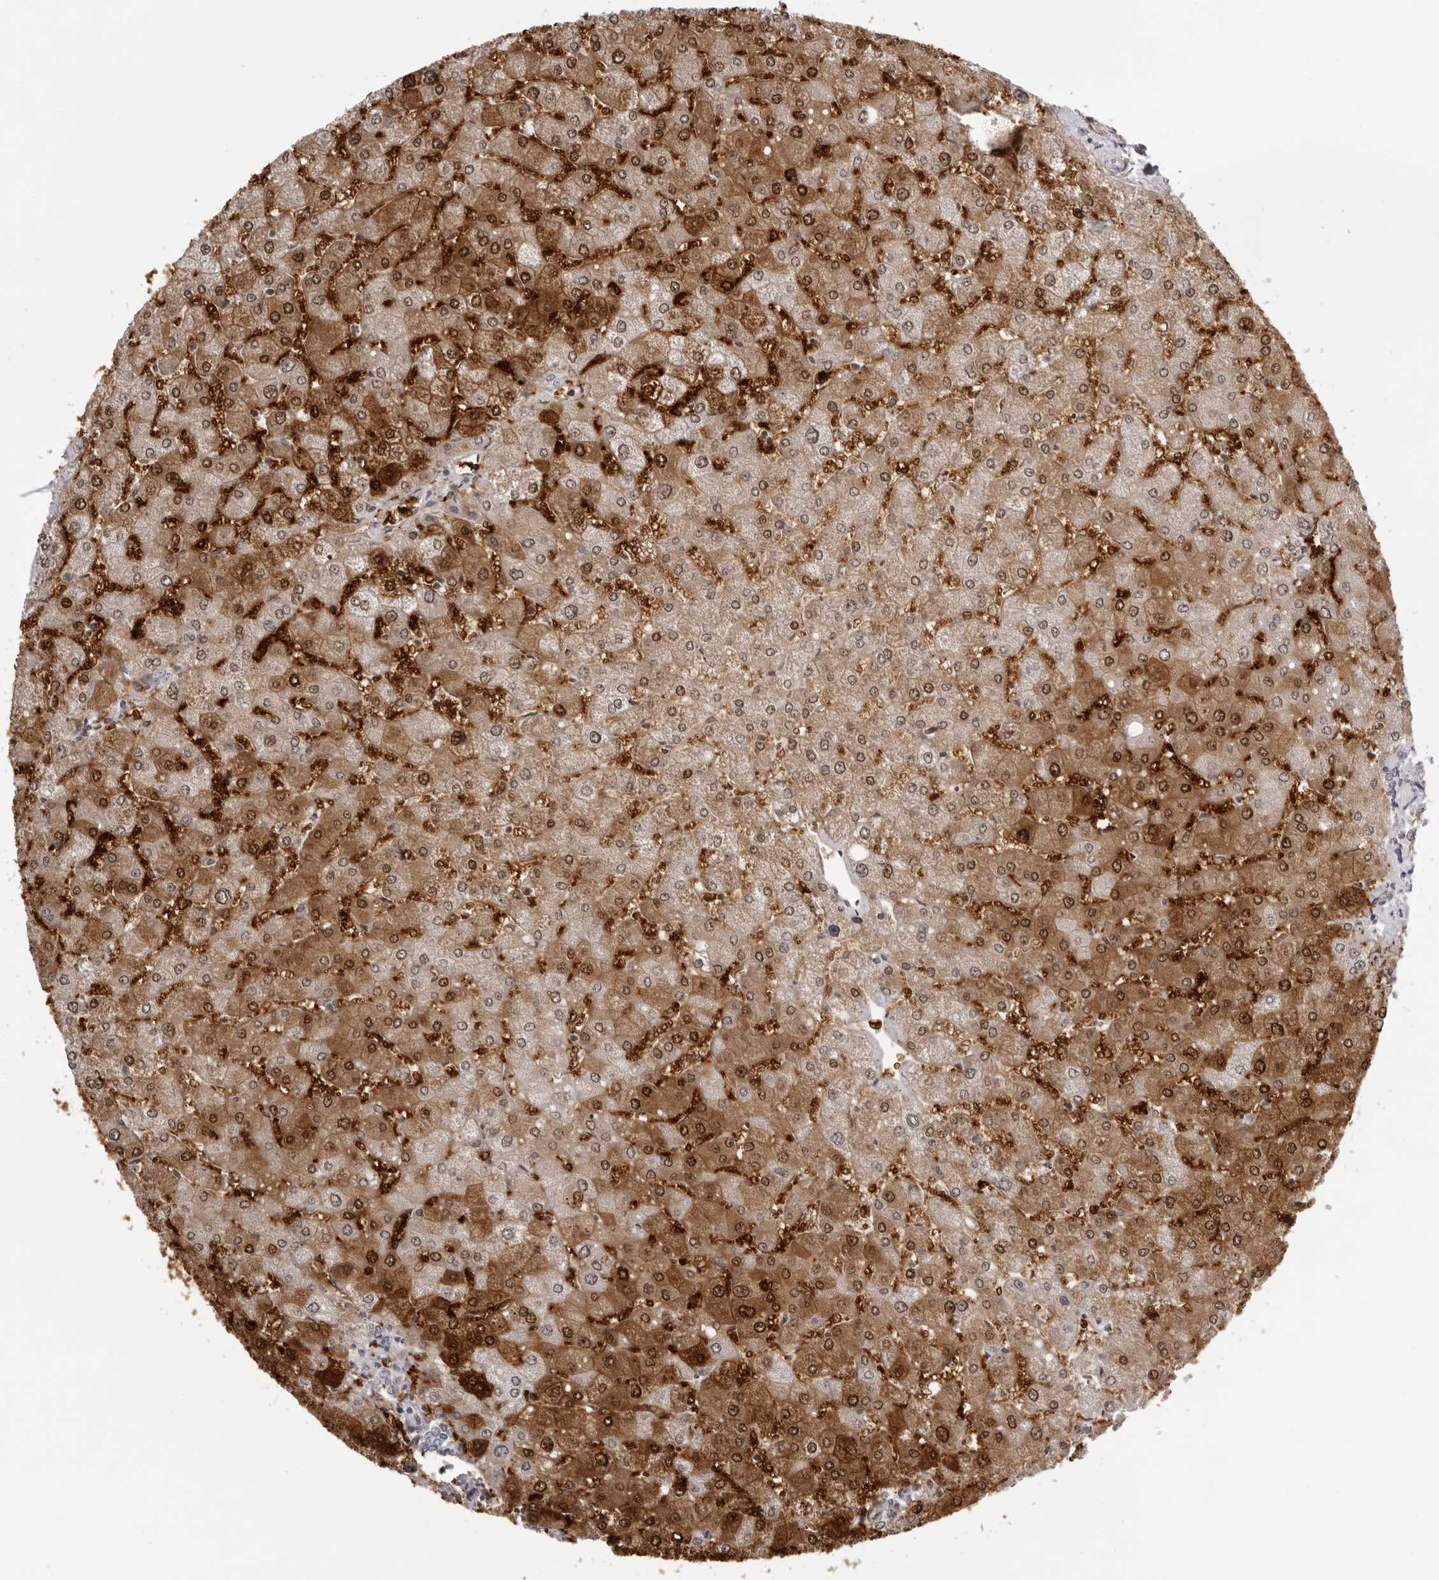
{"staining": {"intensity": "negative", "quantity": "none", "location": "none"}, "tissue": "liver", "cell_type": "Cholangiocytes", "image_type": "normal", "snomed": [{"axis": "morphology", "description": "Normal tissue, NOS"}, {"axis": "topography", "description": "Liver"}], "caption": "Liver was stained to show a protein in brown. There is no significant staining in cholangiocytes. (DAB (3,3'-diaminobenzidine) IHC, high magnification).", "gene": "SPTA1", "patient": {"sex": "male", "age": 55}}